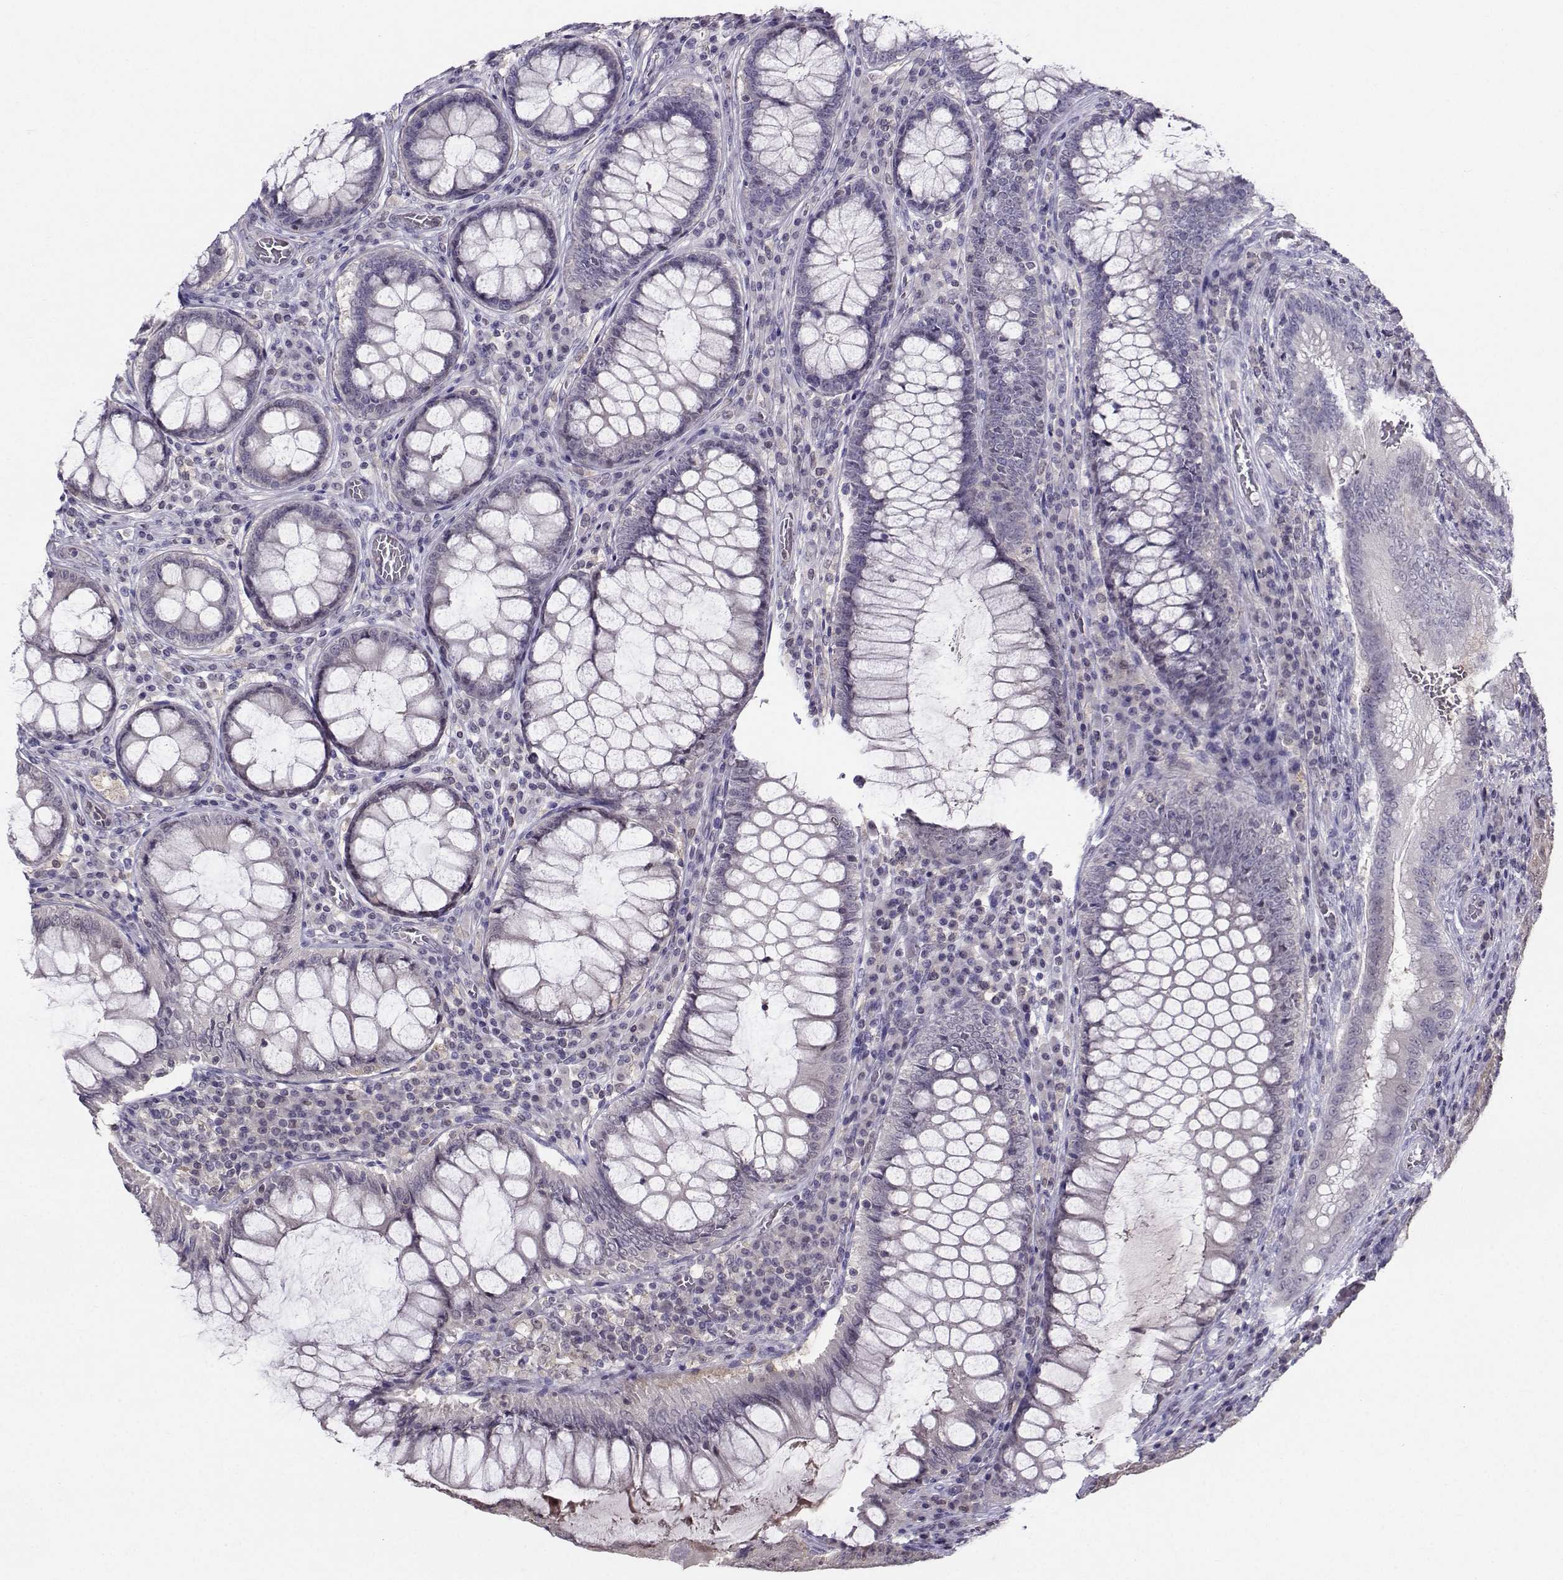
{"staining": {"intensity": "weak", "quantity": "<25%", "location": "cytoplasmic/membranous"}, "tissue": "colorectal cancer", "cell_type": "Tumor cells", "image_type": "cancer", "snomed": [{"axis": "morphology", "description": "Adenocarcinoma, NOS"}, {"axis": "topography", "description": "Colon"}], "caption": "Immunohistochemistry of human adenocarcinoma (colorectal) exhibits no staining in tumor cells.", "gene": "PGK1", "patient": {"sex": "female", "age": 86}}